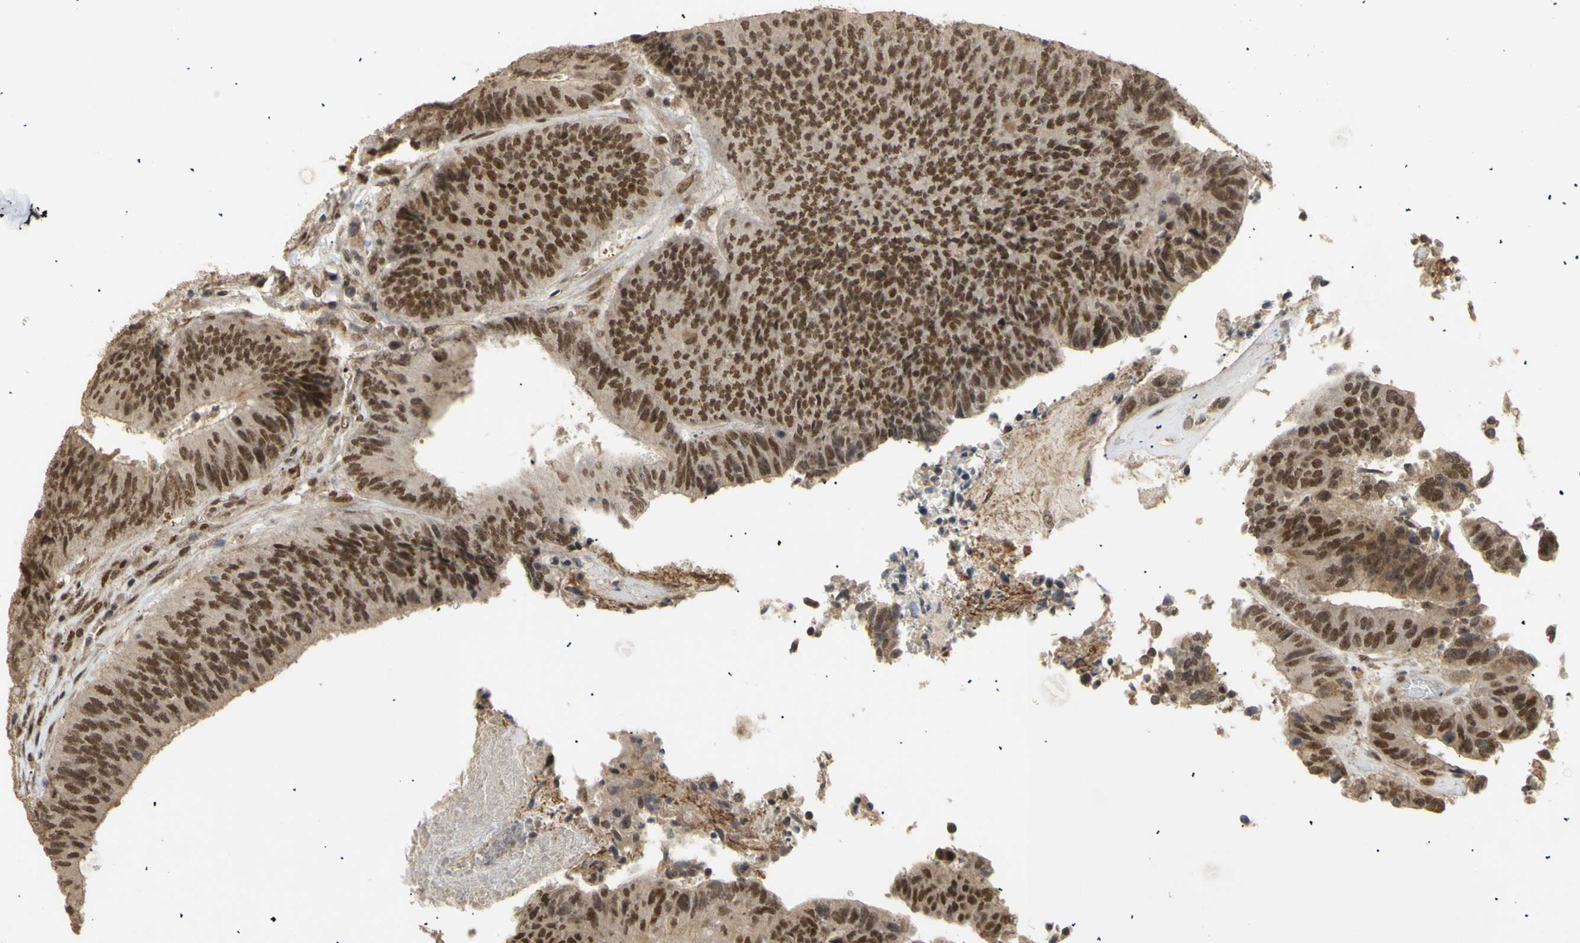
{"staining": {"intensity": "moderate", "quantity": "25%-75%", "location": "cytoplasmic/membranous,nuclear"}, "tissue": "colorectal cancer", "cell_type": "Tumor cells", "image_type": "cancer", "snomed": [{"axis": "morphology", "description": "Adenocarcinoma, NOS"}, {"axis": "topography", "description": "Rectum"}], "caption": "Colorectal adenocarcinoma stained for a protein exhibits moderate cytoplasmic/membranous and nuclear positivity in tumor cells.", "gene": "GTF2E2", "patient": {"sex": "male", "age": 72}}